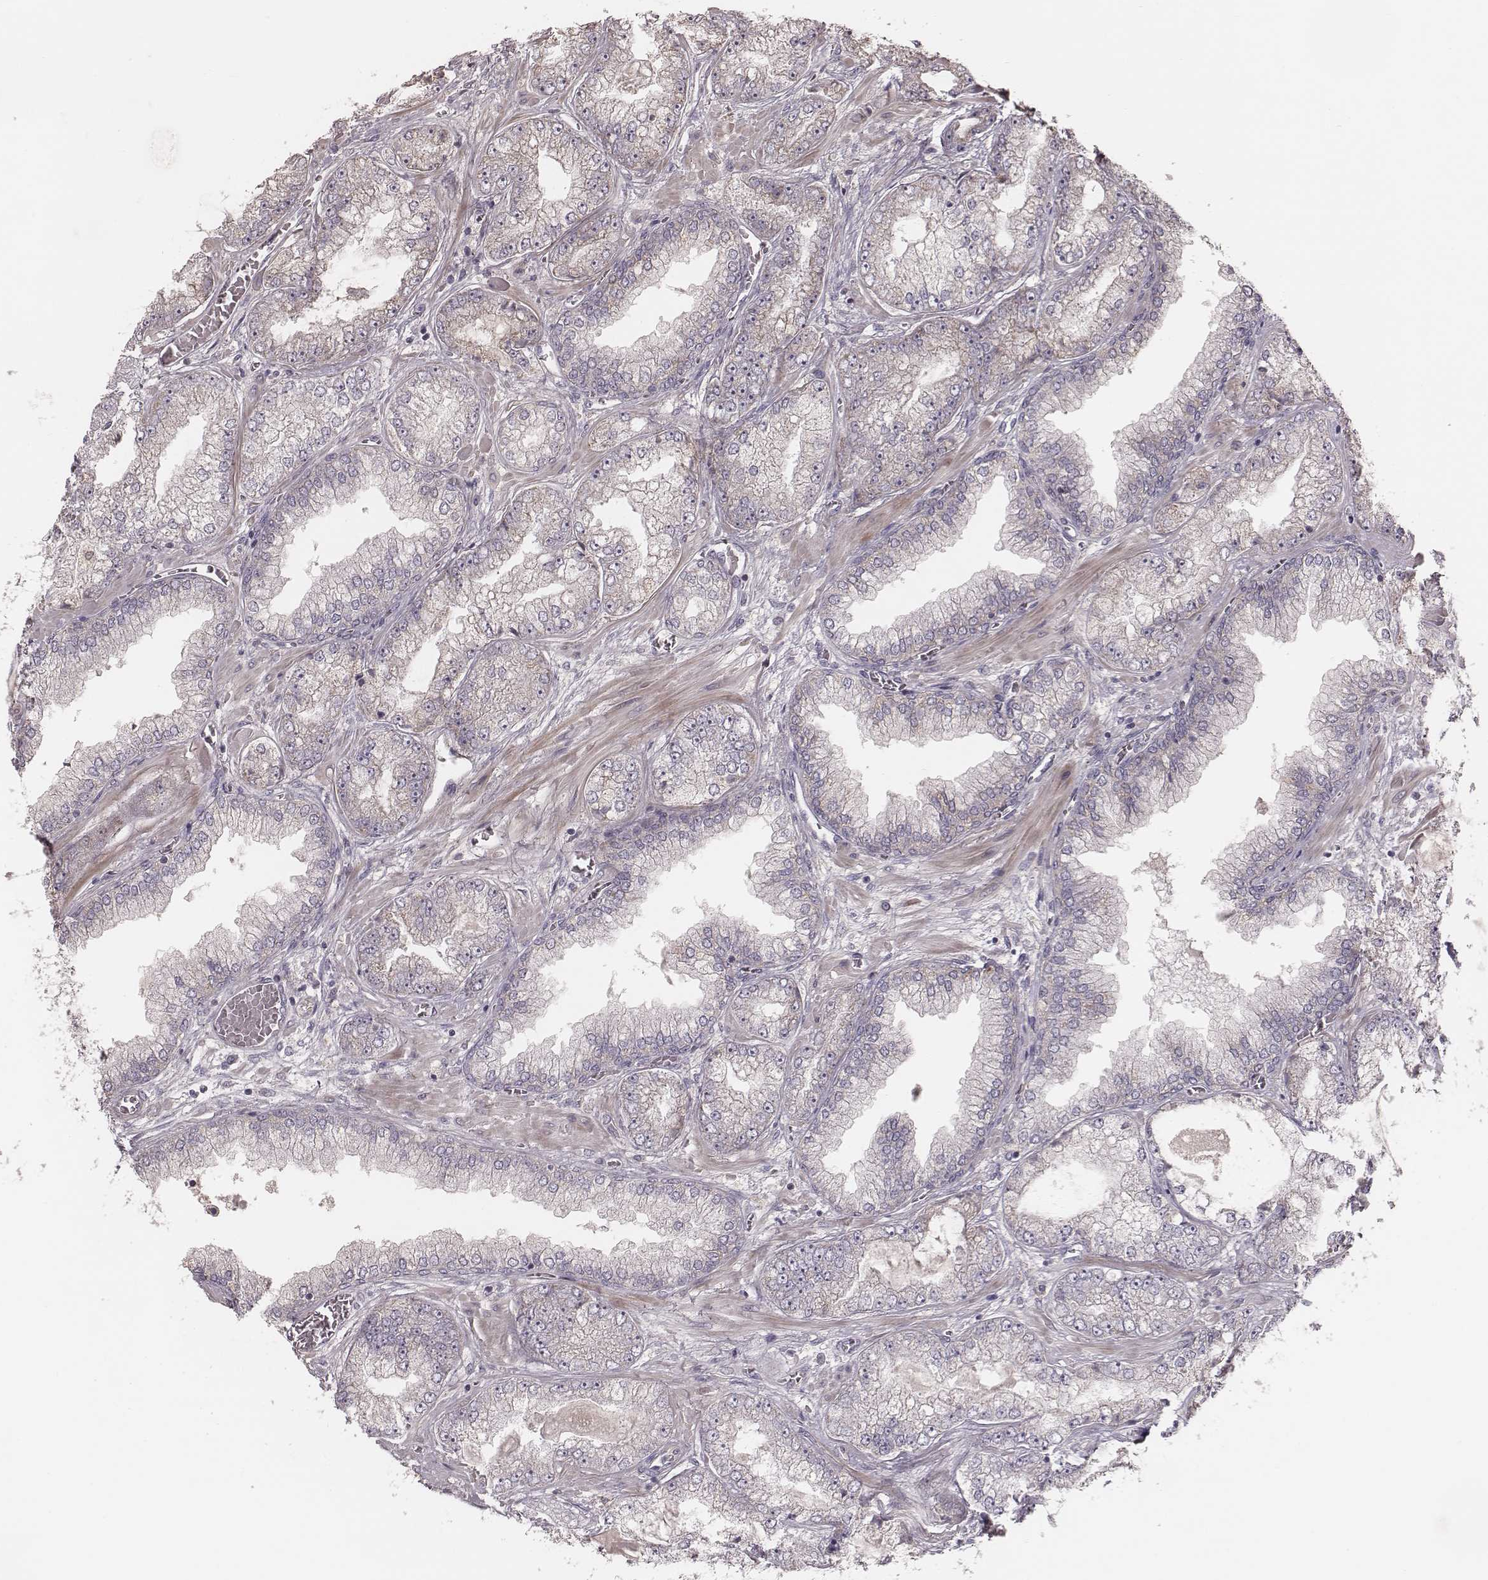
{"staining": {"intensity": "negative", "quantity": "none", "location": "none"}, "tissue": "prostate cancer", "cell_type": "Tumor cells", "image_type": "cancer", "snomed": [{"axis": "morphology", "description": "Adenocarcinoma, Low grade"}, {"axis": "topography", "description": "Prostate"}], "caption": "Human prostate cancer (low-grade adenocarcinoma) stained for a protein using immunohistochemistry demonstrates no staining in tumor cells.", "gene": "MRPS27", "patient": {"sex": "male", "age": 57}}